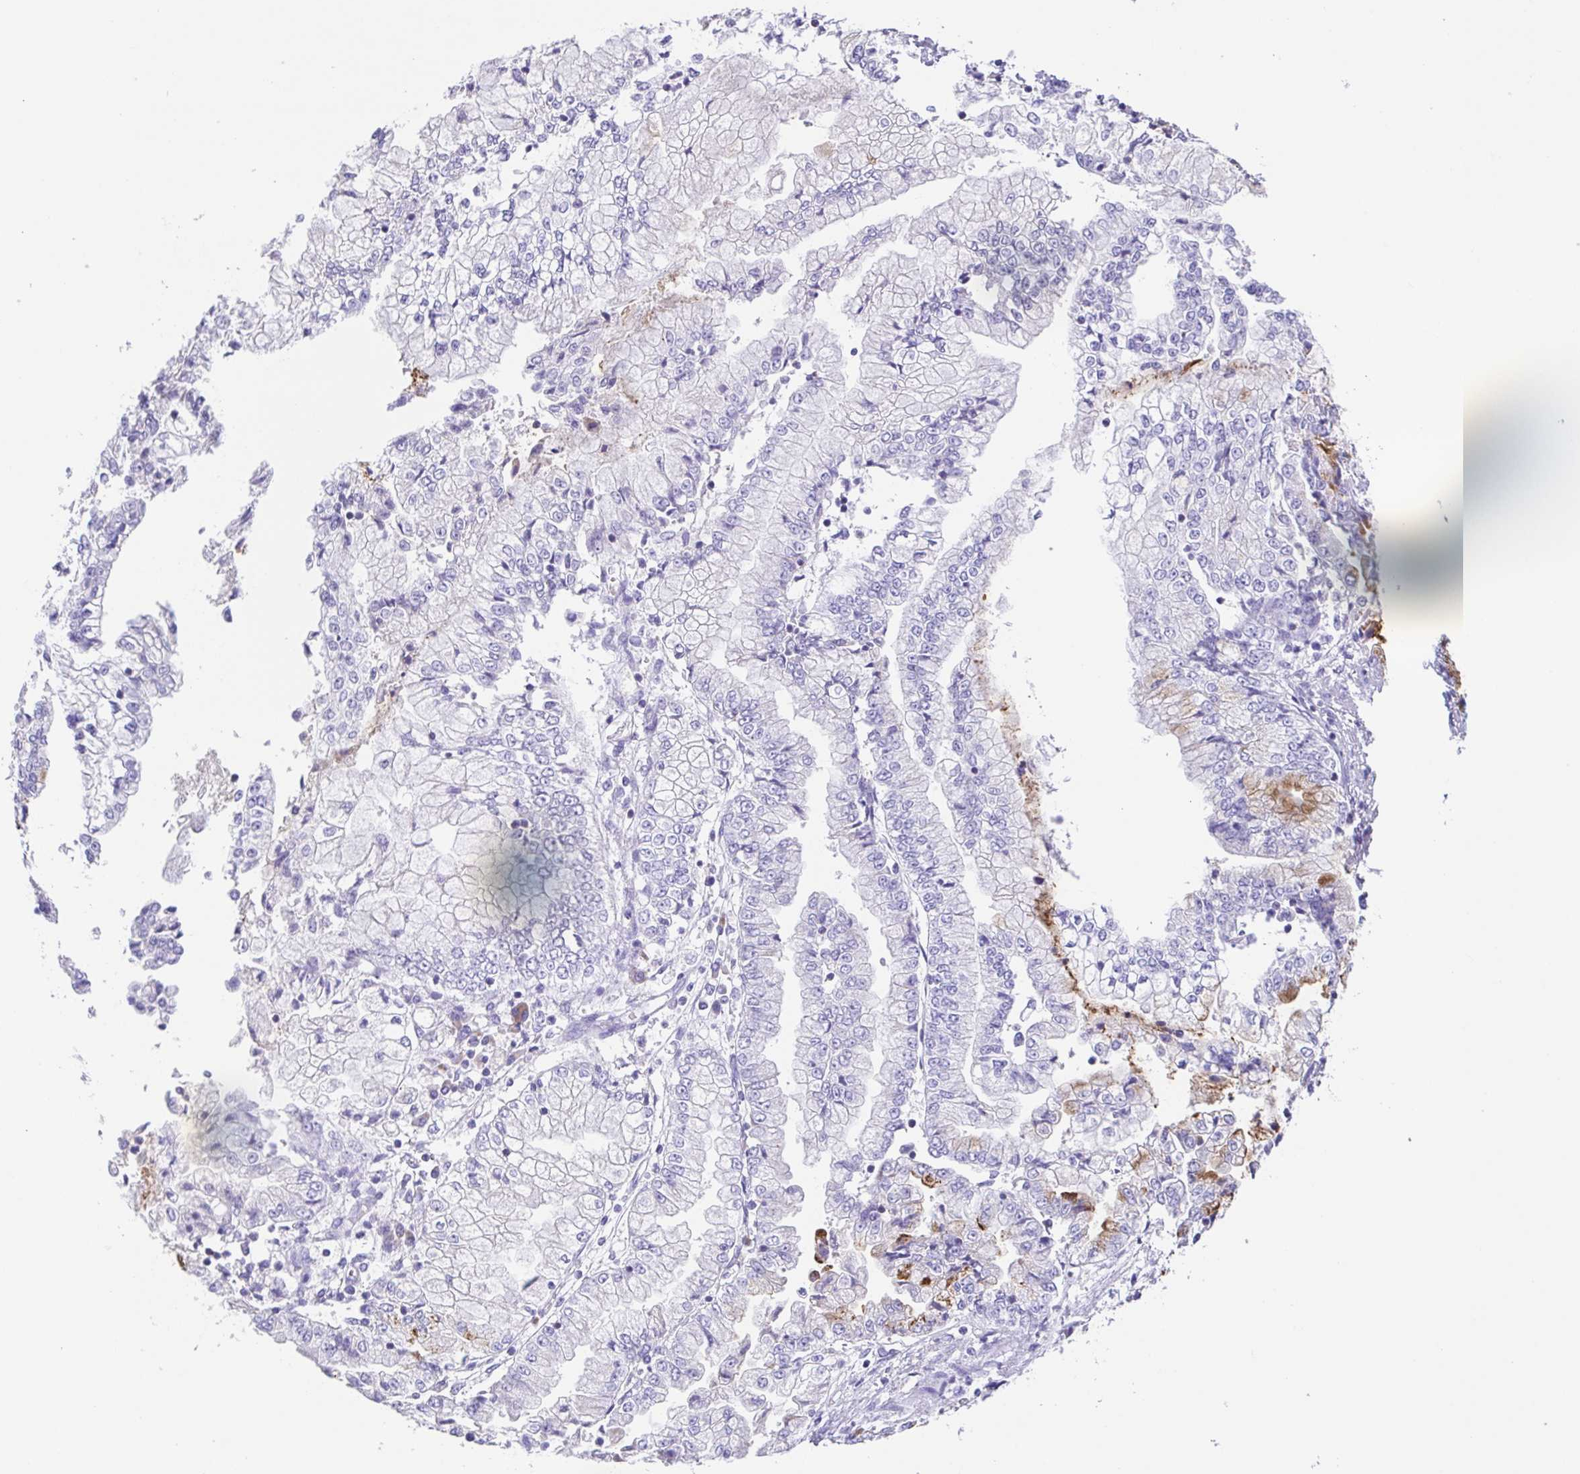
{"staining": {"intensity": "strong", "quantity": "<25%", "location": "cytoplasmic/membranous"}, "tissue": "stomach cancer", "cell_type": "Tumor cells", "image_type": "cancer", "snomed": [{"axis": "morphology", "description": "Adenocarcinoma, NOS"}, {"axis": "topography", "description": "Stomach, upper"}], "caption": "About <25% of tumor cells in stomach cancer (adenocarcinoma) display strong cytoplasmic/membranous protein staining as visualized by brown immunohistochemical staining.", "gene": "ARPP21", "patient": {"sex": "female", "age": 74}}